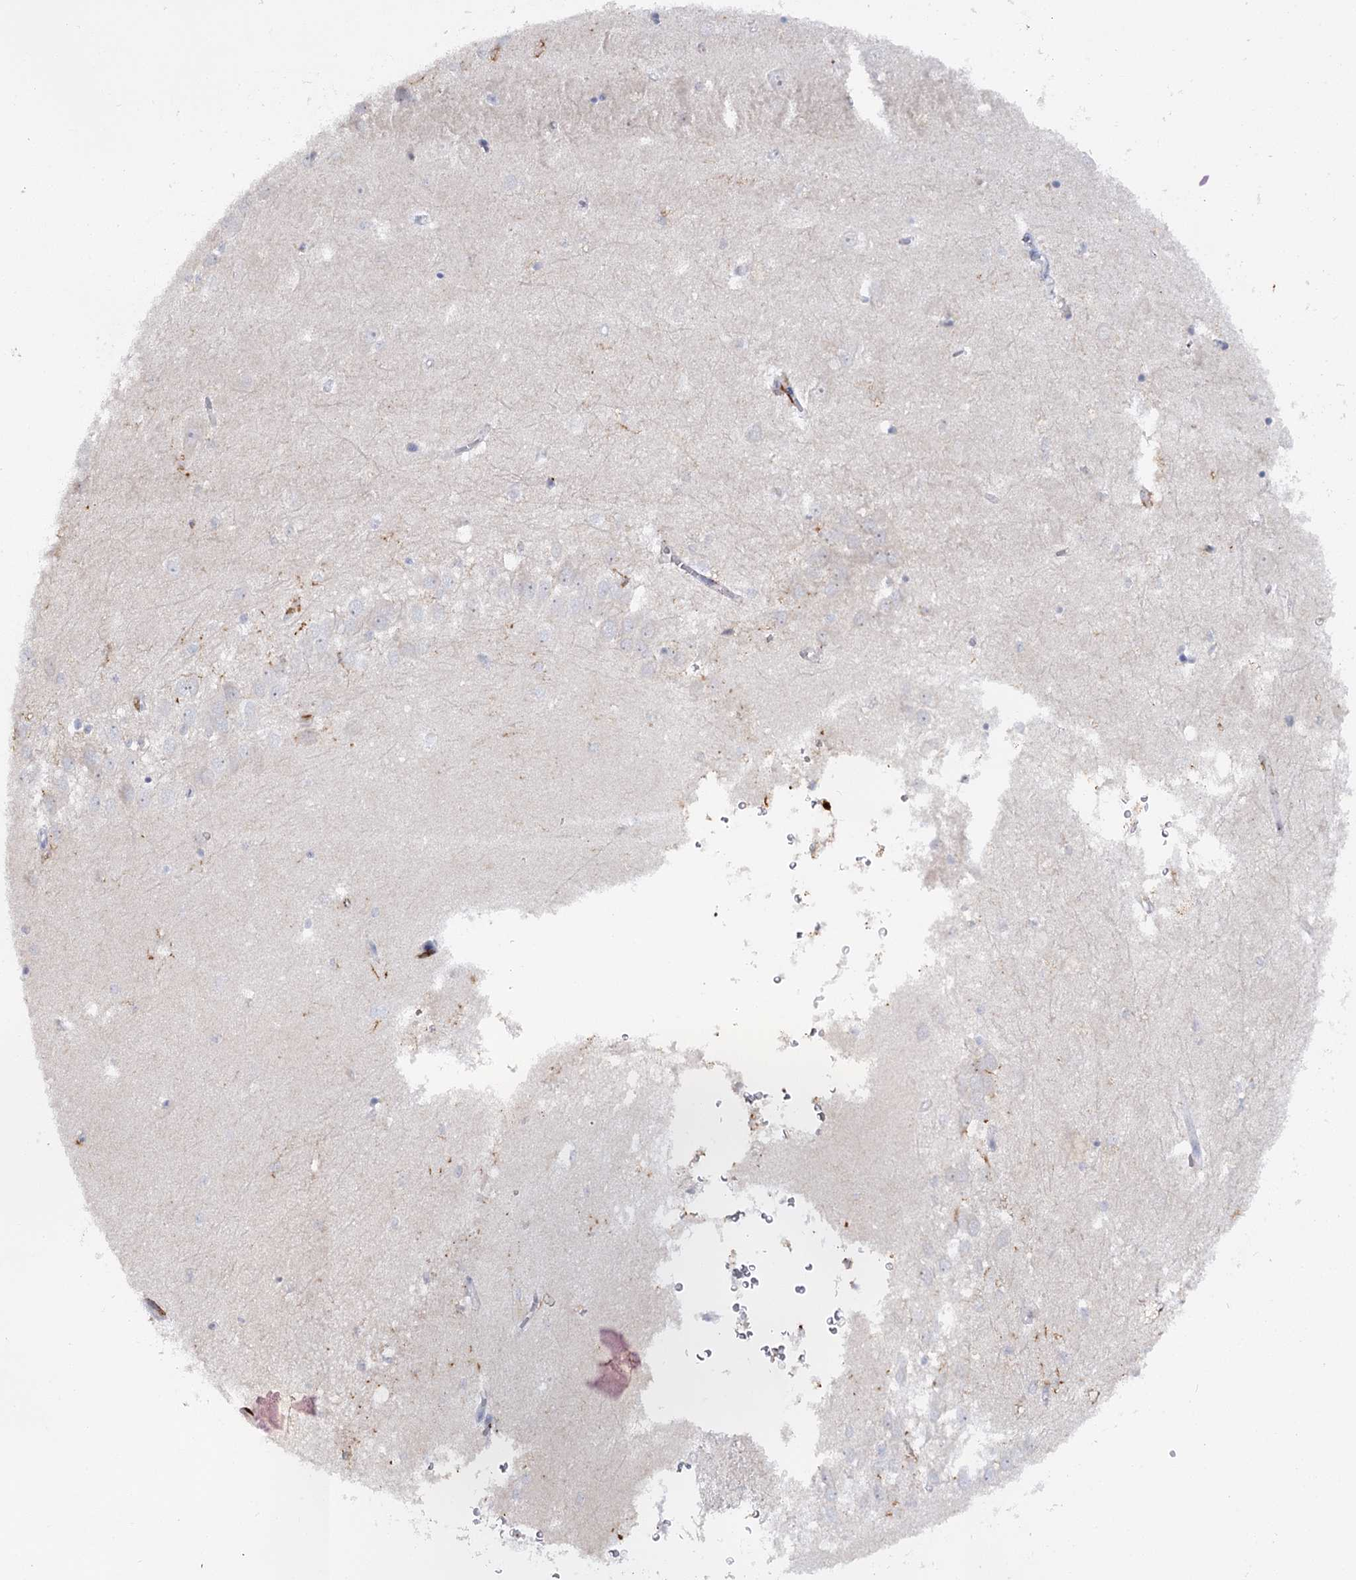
{"staining": {"intensity": "negative", "quantity": "none", "location": "none"}, "tissue": "hippocampus", "cell_type": "Glial cells", "image_type": "normal", "snomed": [{"axis": "morphology", "description": "Normal tissue, NOS"}, {"axis": "topography", "description": "Hippocampus"}], "caption": "A photomicrograph of human hippocampus is negative for staining in glial cells. Nuclei are stained in blue.", "gene": "PIWIL4", "patient": {"sex": "female", "age": 64}}